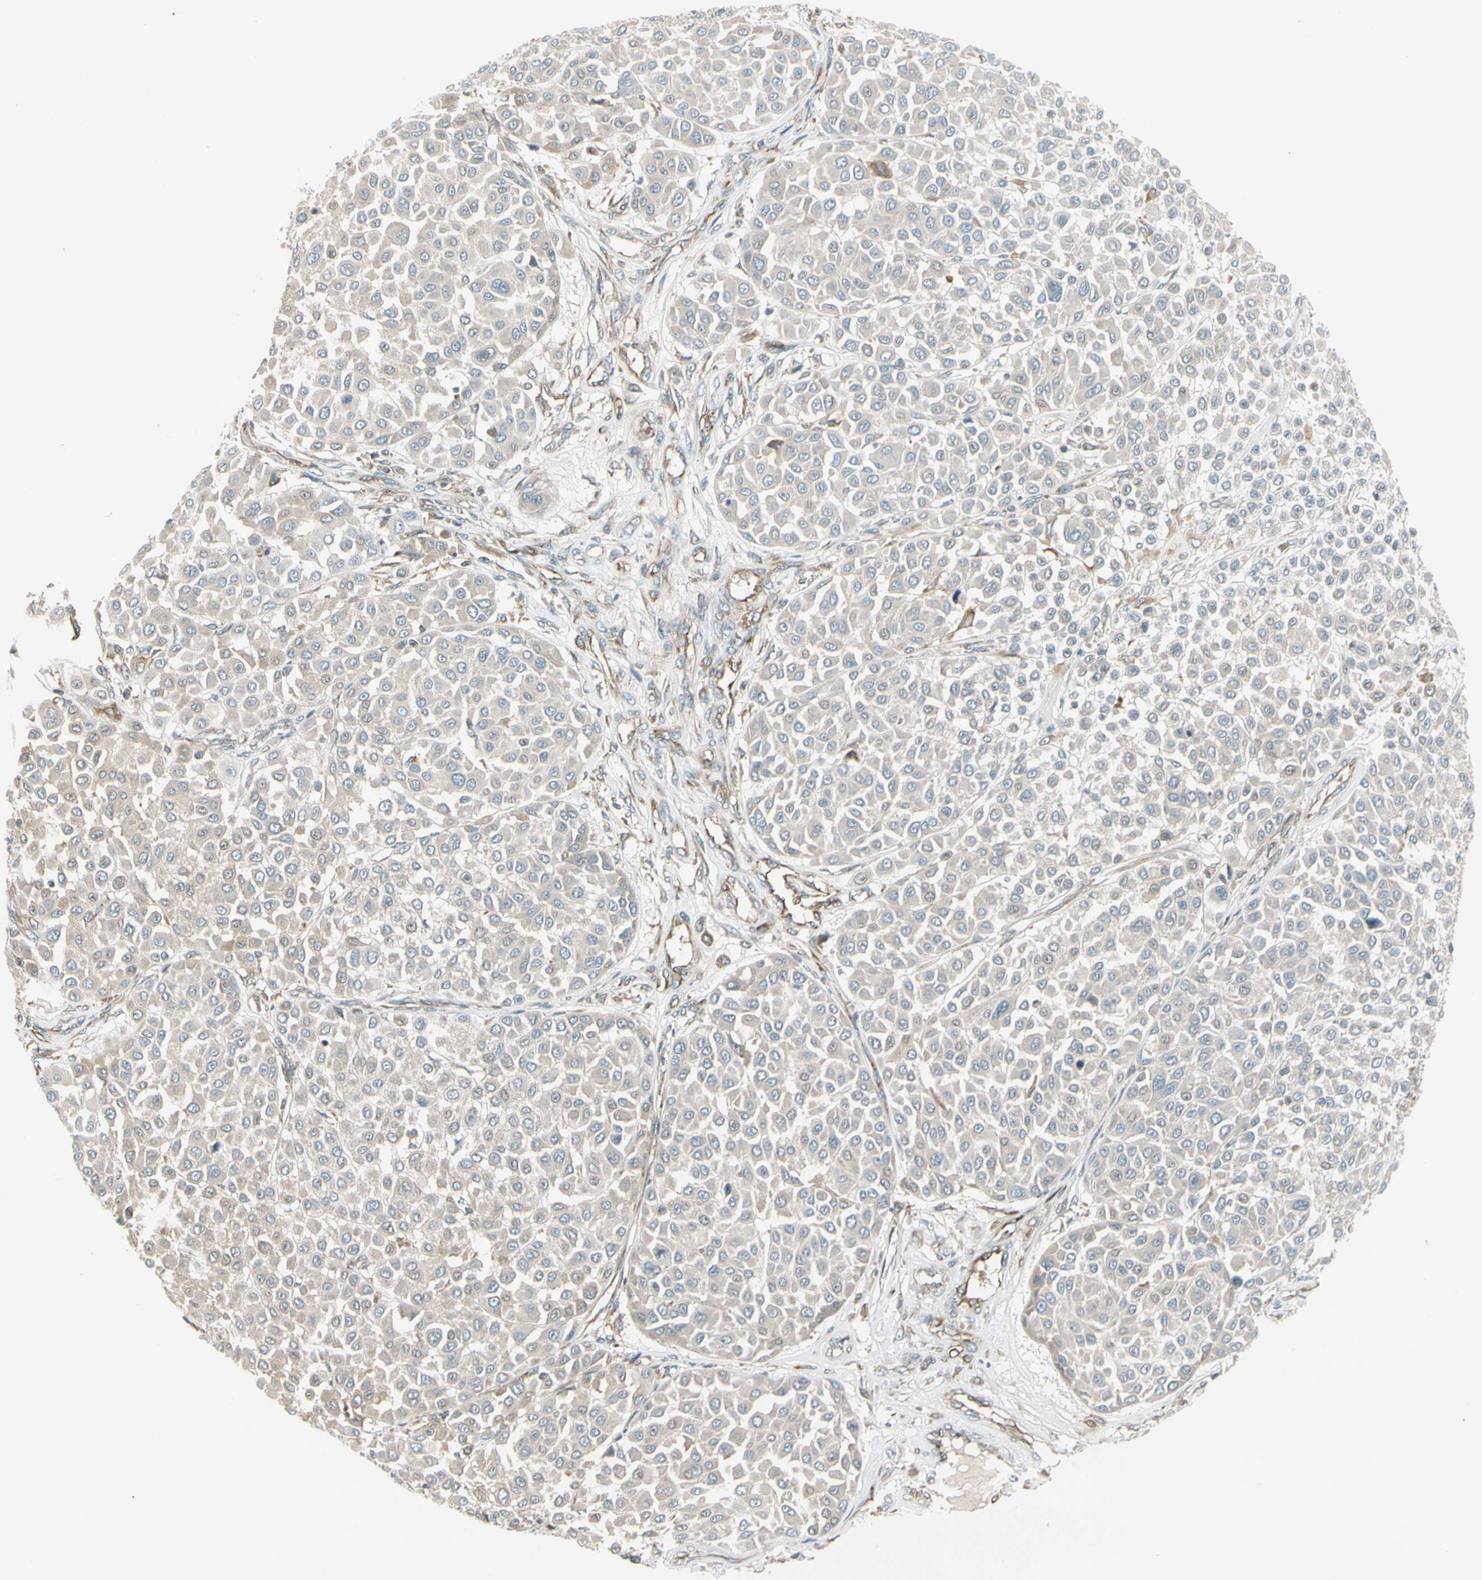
{"staining": {"intensity": "negative", "quantity": "none", "location": "none"}, "tissue": "melanoma", "cell_type": "Tumor cells", "image_type": "cancer", "snomed": [{"axis": "morphology", "description": "Malignant melanoma, Metastatic site"}, {"axis": "topography", "description": "Soft tissue"}], "caption": "Protein analysis of malignant melanoma (metastatic site) demonstrates no significant staining in tumor cells.", "gene": "TRIO", "patient": {"sex": "male", "age": 41}}